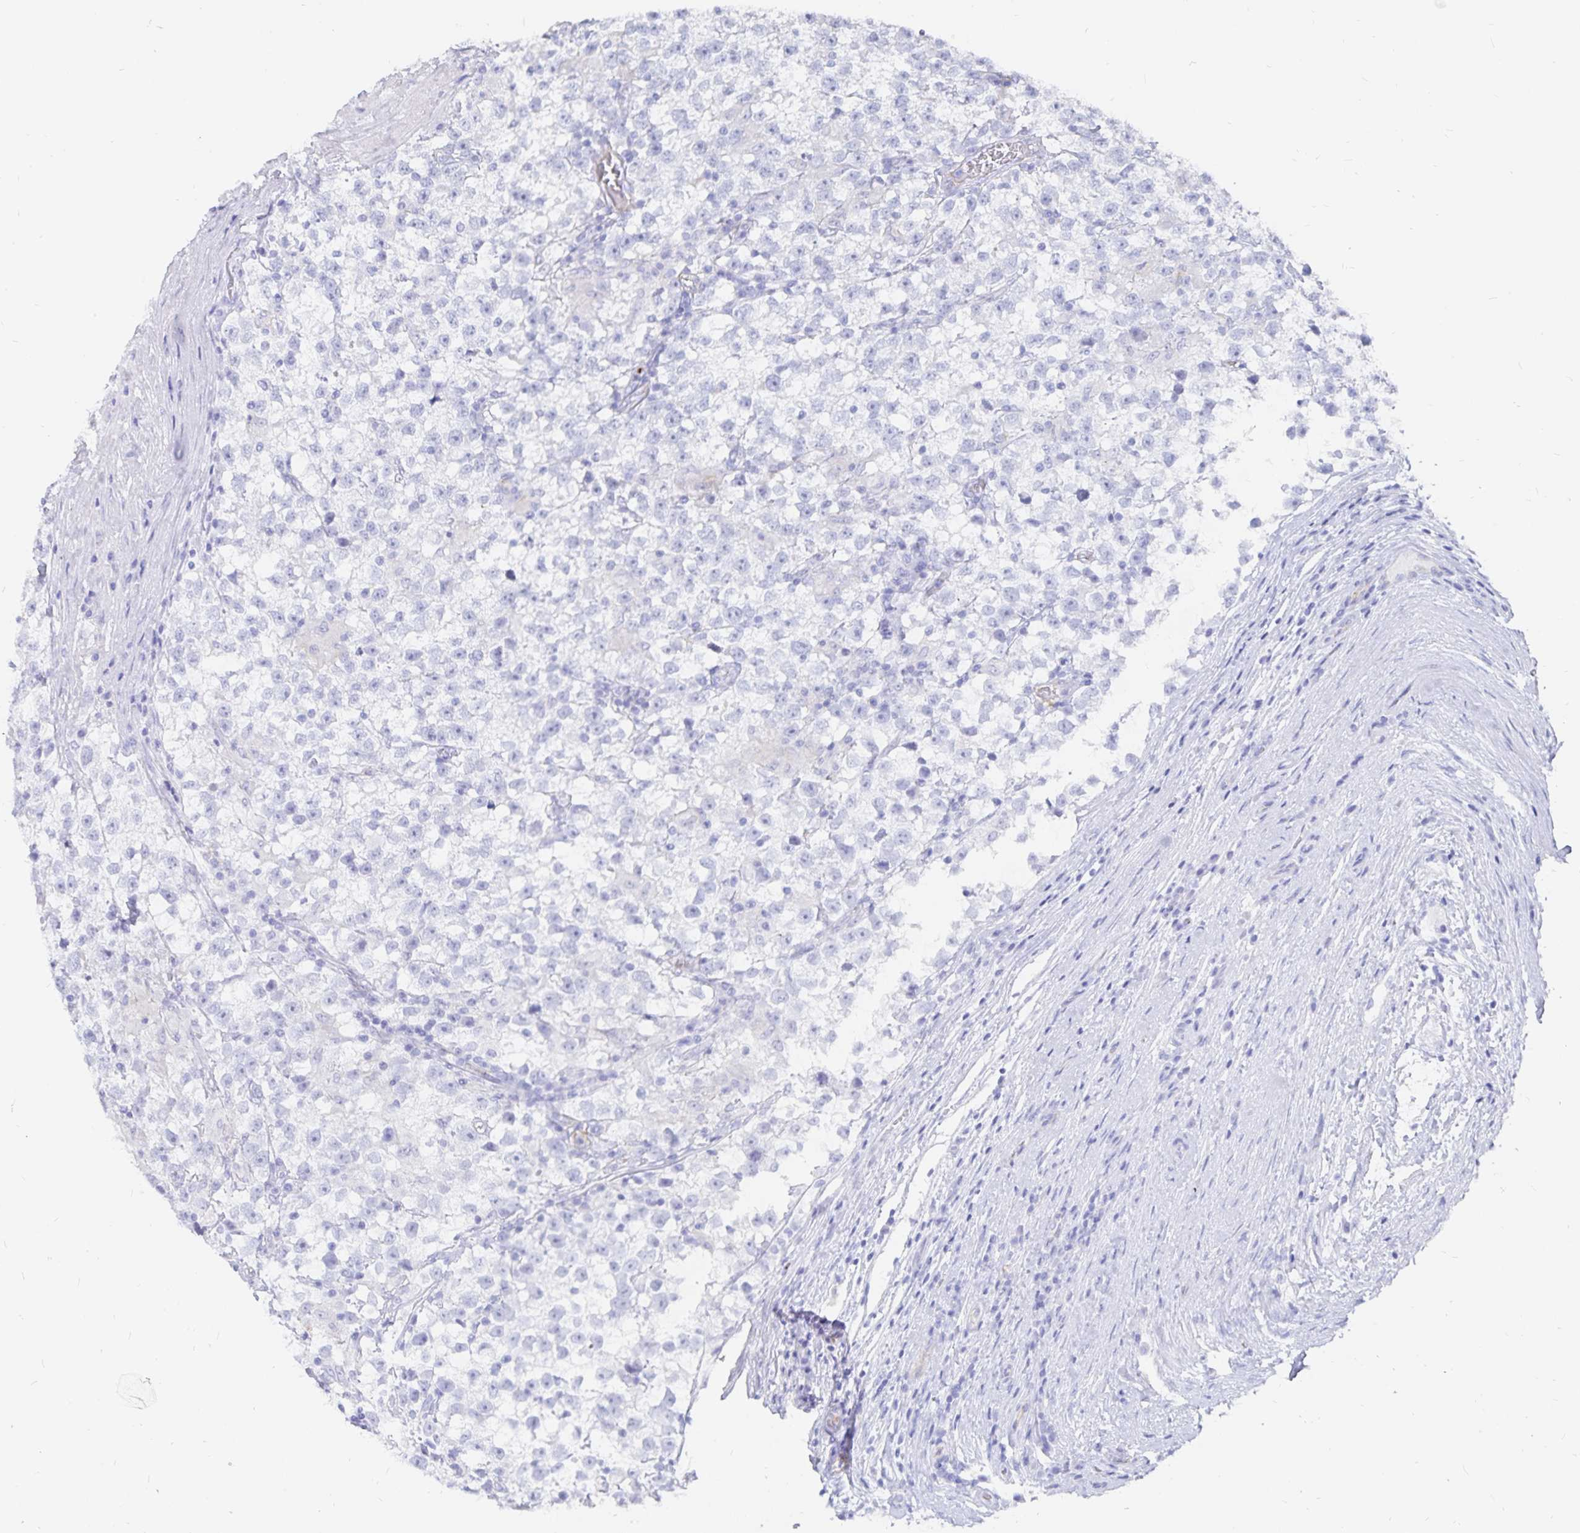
{"staining": {"intensity": "negative", "quantity": "none", "location": "none"}, "tissue": "testis cancer", "cell_type": "Tumor cells", "image_type": "cancer", "snomed": [{"axis": "morphology", "description": "Seminoma, NOS"}, {"axis": "topography", "description": "Testis"}], "caption": "Immunohistochemistry (IHC) micrograph of human testis cancer stained for a protein (brown), which shows no expression in tumor cells.", "gene": "INSL5", "patient": {"sex": "male", "age": 31}}